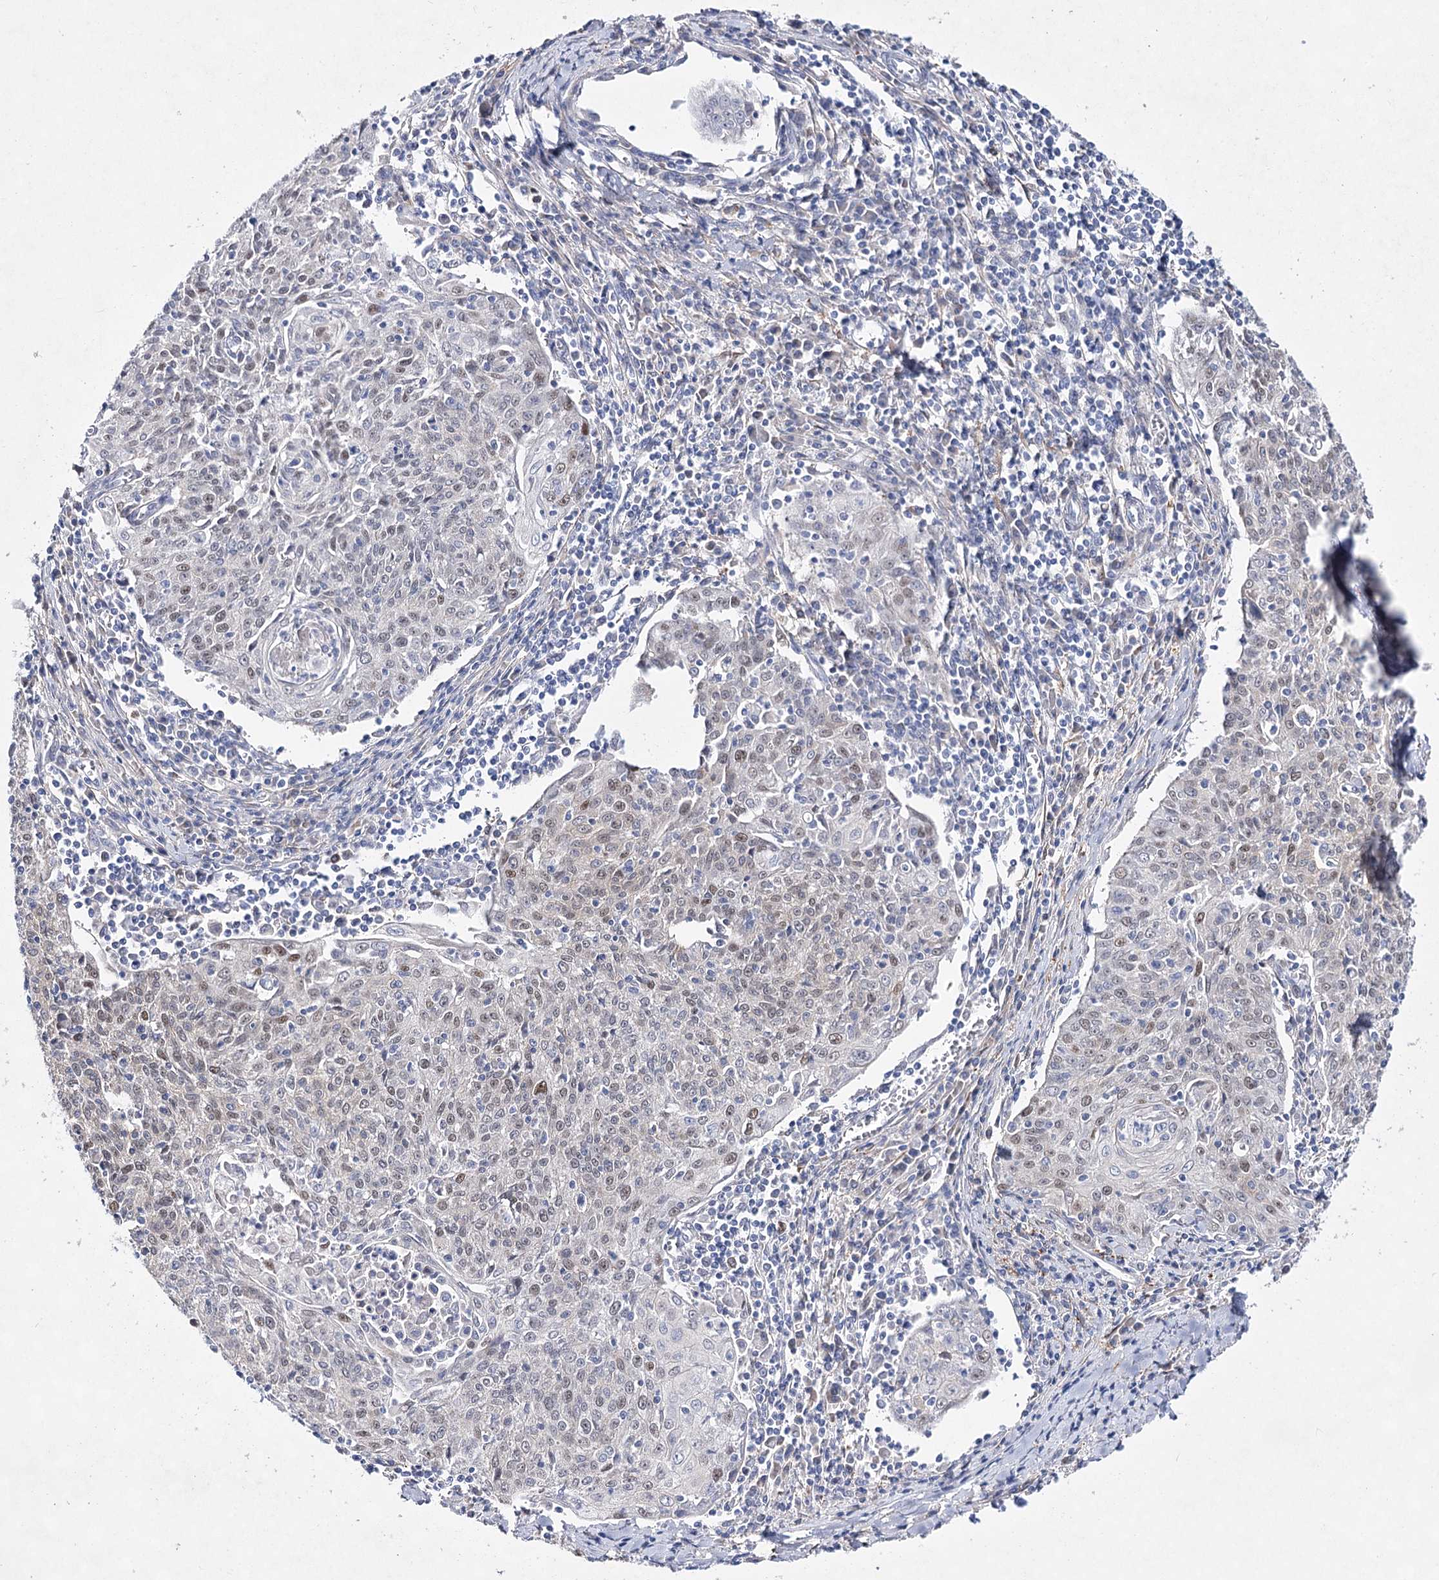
{"staining": {"intensity": "moderate", "quantity": "<25%", "location": "nuclear"}, "tissue": "cervical cancer", "cell_type": "Tumor cells", "image_type": "cancer", "snomed": [{"axis": "morphology", "description": "Squamous cell carcinoma, NOS"}, {"axis": "topography", "description": "Cervix"}], "caption": "Immunohistochemical staining of squamous cell carcinoma (cervical) shows low levels of moderate nuclear protein expression in approximately <25% of tumor cells. (DAB (3,3'-diaminobenzidine) IHC with brightfield microscopy, high magnification).", "gene": "UGDH", "patient": {"sex": "female", "age": 48}}